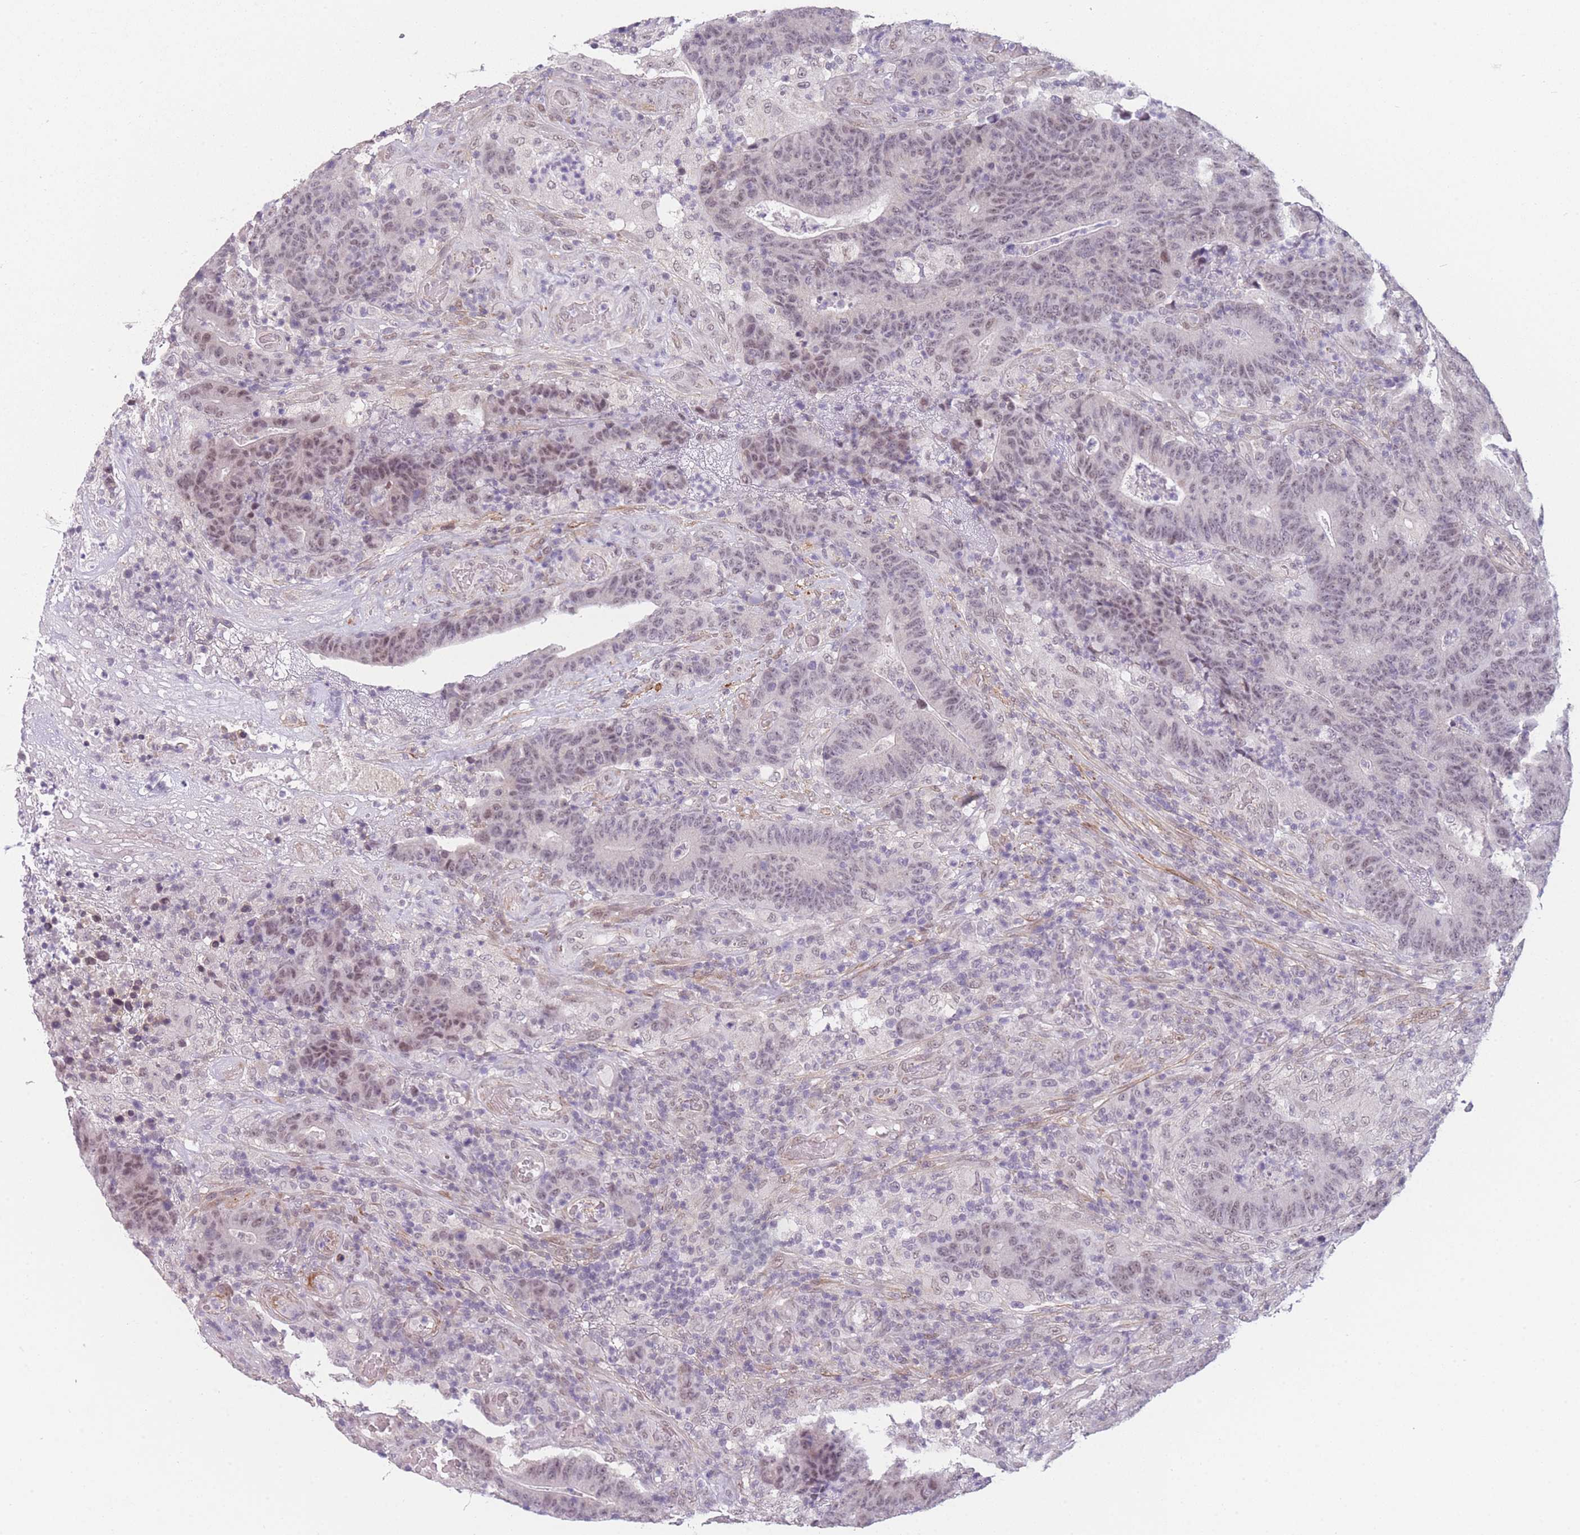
{"staining": {"intensity": "moderate", "quantity": "<25%", "location": "nuclear"}, "tissue": "colorectal cancer", "cell_type": "Tumor cells", "image_type": "cancer", "snomed": [{"axis": "morphology", "description": "Normal tissue, NOS"}, {"axis": "morphology", "description": "Adenocarcinoma, NOS"}, {"axis": "topography", "description": "Colon"}], "caption": "An IHC micrograph of tumor tissue is shown. Protein staining in brown shows moderate nuclear positivity in colorectal cancer within tumor cells.", "gene": "SIN3B", "patient": {"sex": "female", "age": 75}}